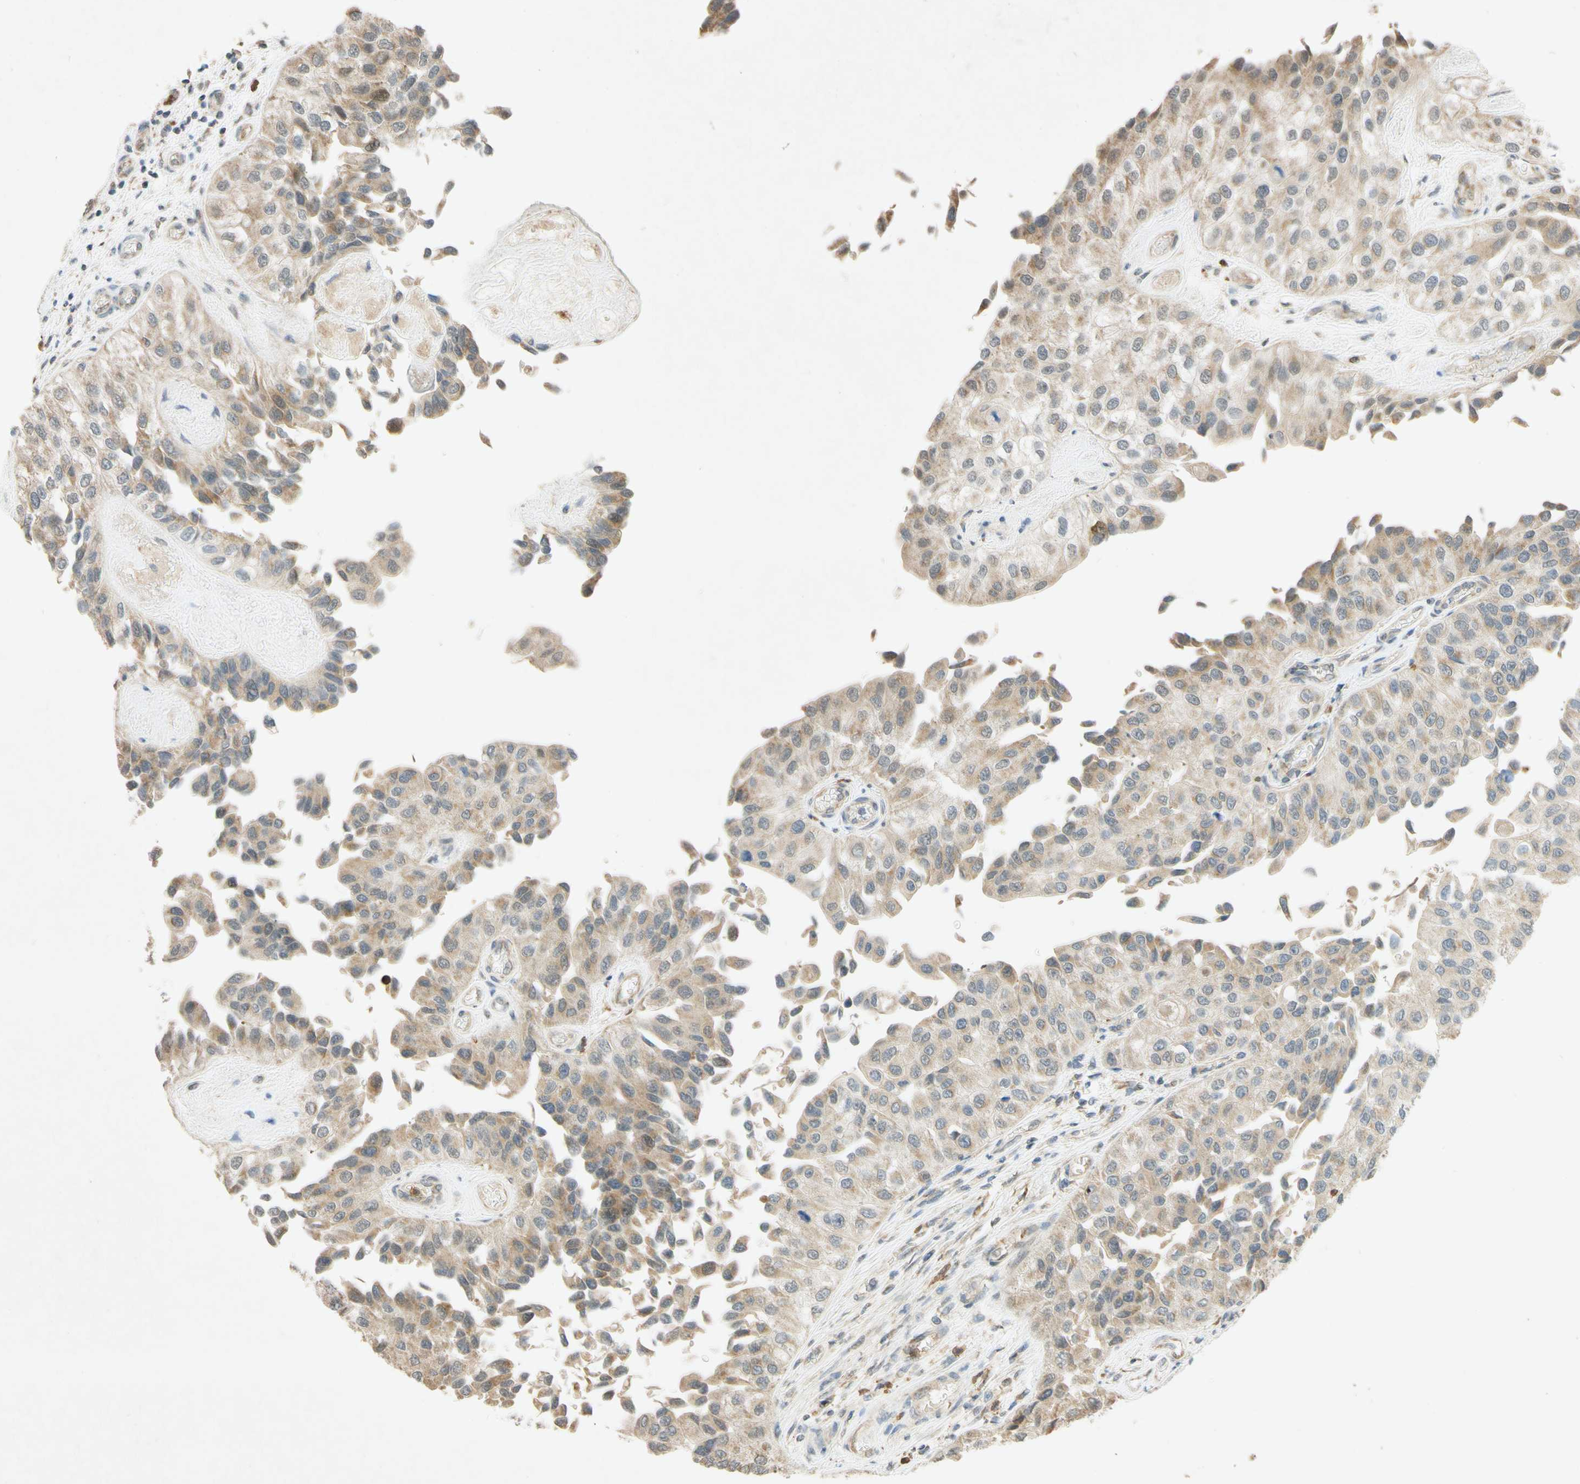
{"staining": {"intensity": "moderate", "quantity": ">75%", "location": "cytoplasmic/membranous"}, "tissue": "urothelial cancer", "cell_type": "Tumor cells", "image_type": "cancer", "snomed": [{"axis": "morphology", "description": "Urothelial carcinoma, High grade"}, {"axis": "topography", "description": "Kidney"}, {"axis": "topography", "description": "Urinary bladder"}], "caption": "Immunohistochemistry of high-grade urothelial carcinoma demonstrates medium levels of moderate cytoplasmic/membranous staining in approximately >75% of tumor cells.", "gene": "GATA1", "patient": {"sex": "male", "age": 77}}